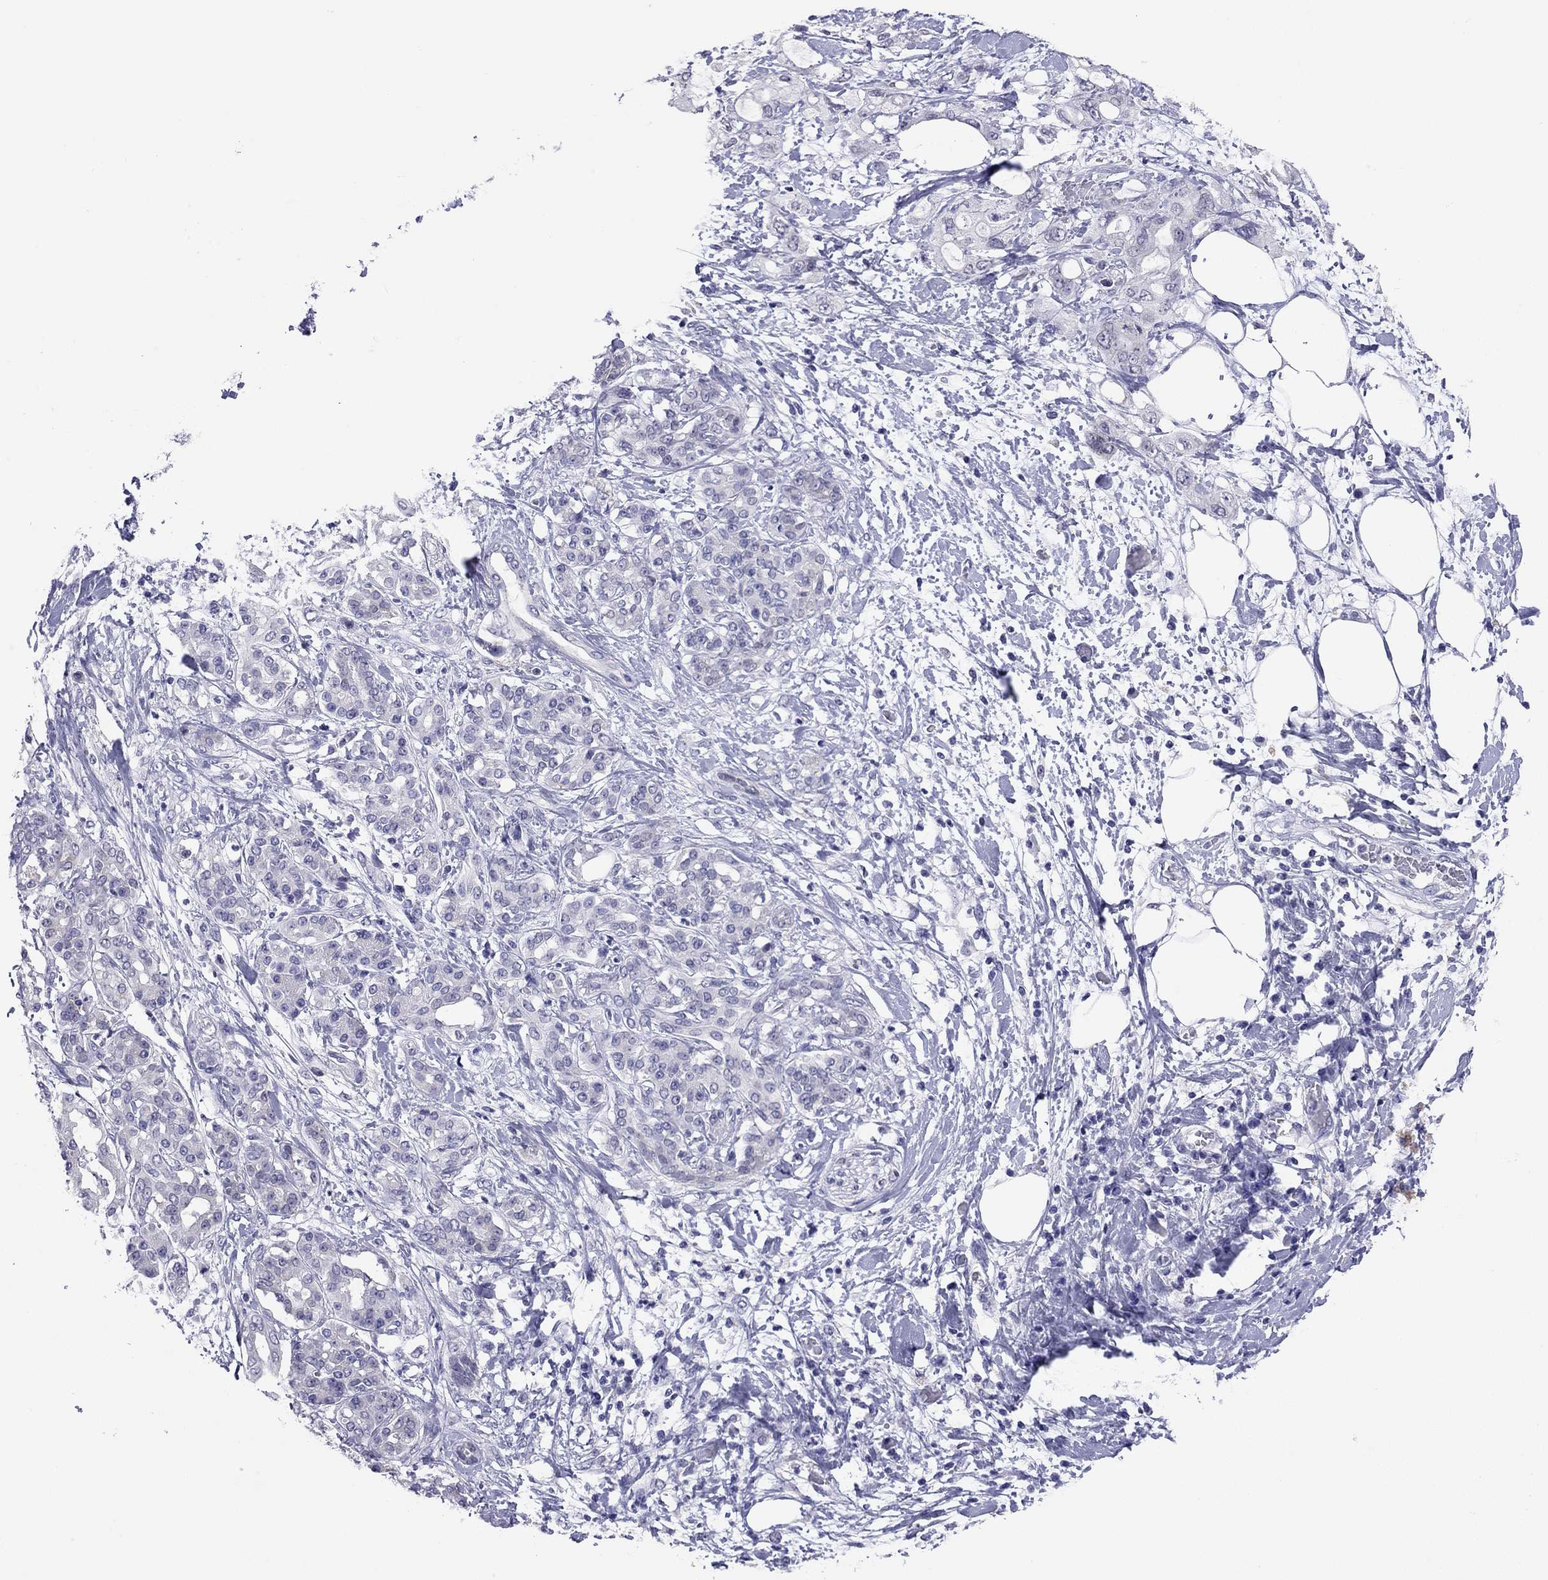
{"staining": {"intensity": "negative", "quantity": "none", "location": "none"}, "tissue": "pancreatic cancer", "cell_type": "Tumor cells", "image_type": "cancer", "snomed": [{"axis": "morphology", "description": "Adenocarcinoma, NOS"}, {"axis": "topography", "description": "Pancreas"}], "caption": "An immunohistochemistry photomicrograph of adenocarcinoma (pancreatic) is shown. There is no staining in tumor cells of adenocarcinoma (pancreatic).", "gene": "ARMC12", "patient": {"sex": "female", "age": 56}}